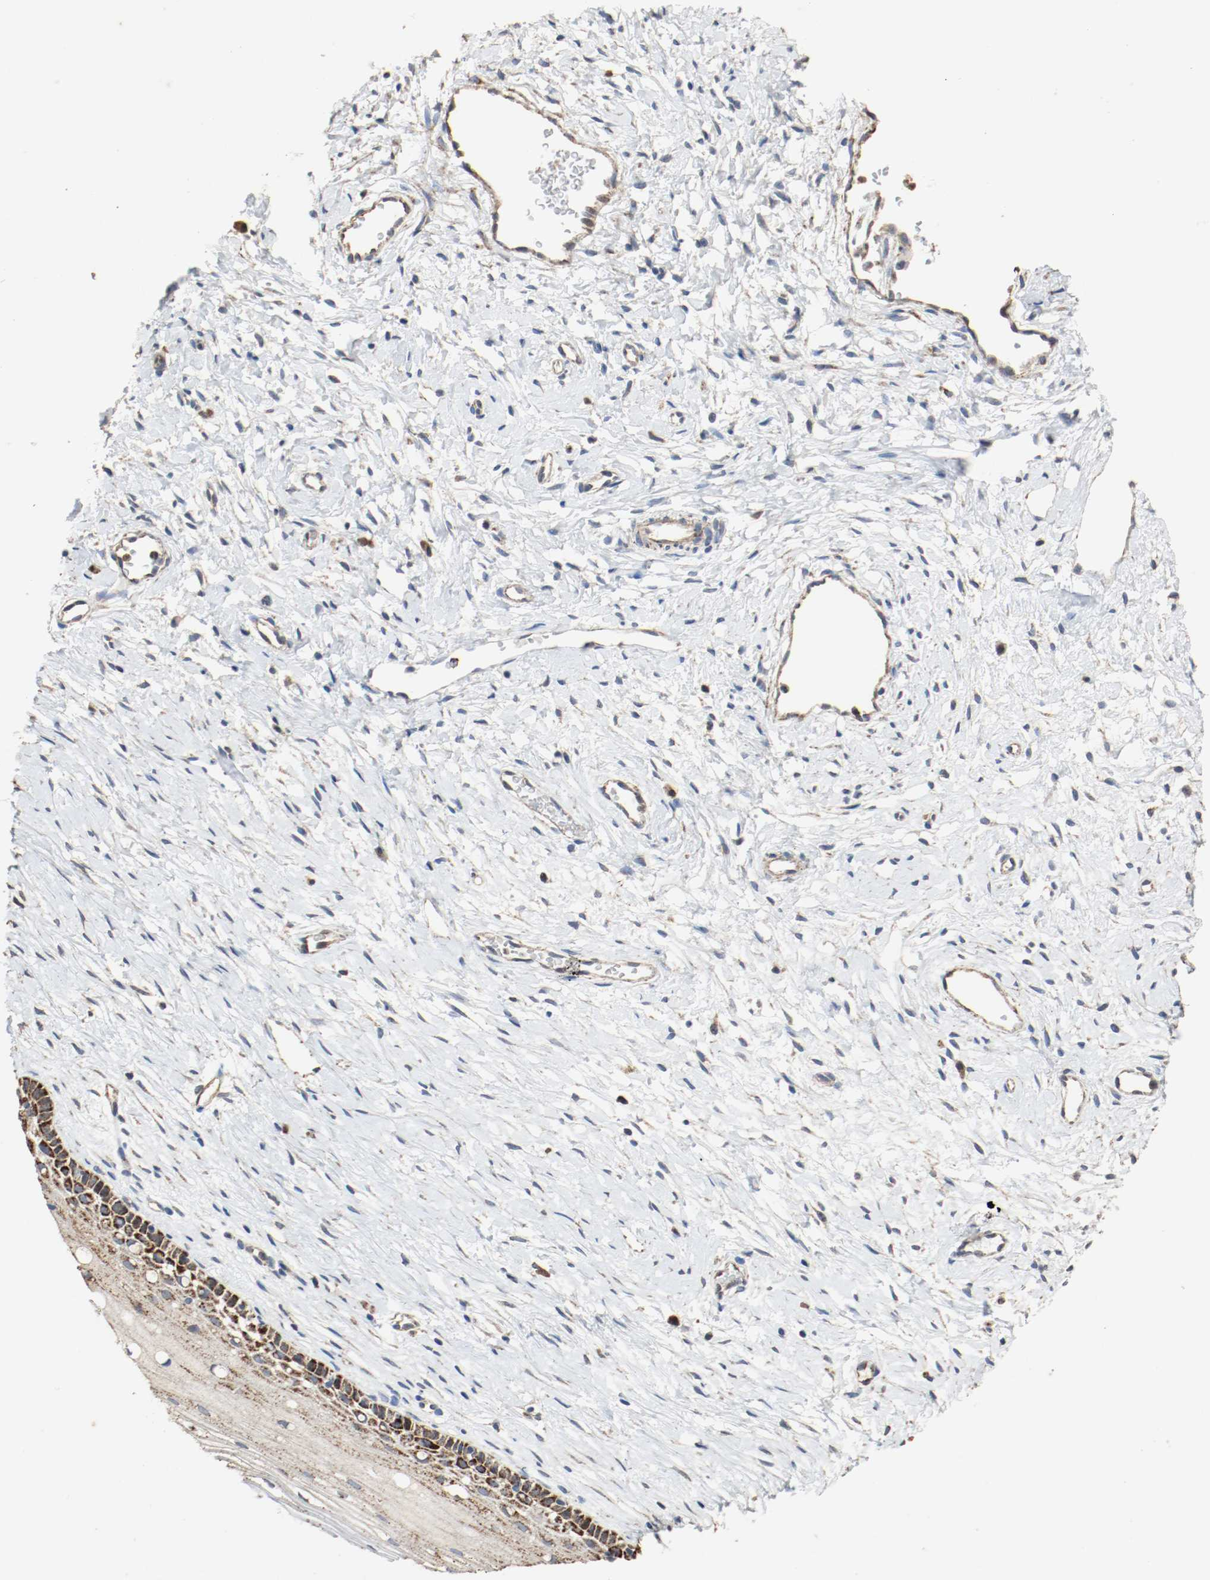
{"staining": {"intensity": "strong", "quantity": ">75%", "location": "cytoplasmic/membranous"}, "tissue": "cervix", "cell_type": "Glandular cells", "image_type": "normal", "snomed": [{"axis": "morphology", "description": "Normal tissue, NOS"}, {"axis": "topography", "description": "Cervix"}], "caption": "Immunohistochemistry (IHC) (DAB (3,3'-diaminobenzidine)) staining of benign human cervix exhibits strong cytoplasmic/membranous protein expression in about >75% of glandular cells. (DAB (3,3'-diaminobenzidine) IHC, brown staining for protein, blue staining for nuclei).", "gene": "ALDH4A1", "patient": {"sex": "female", "age": 46}}